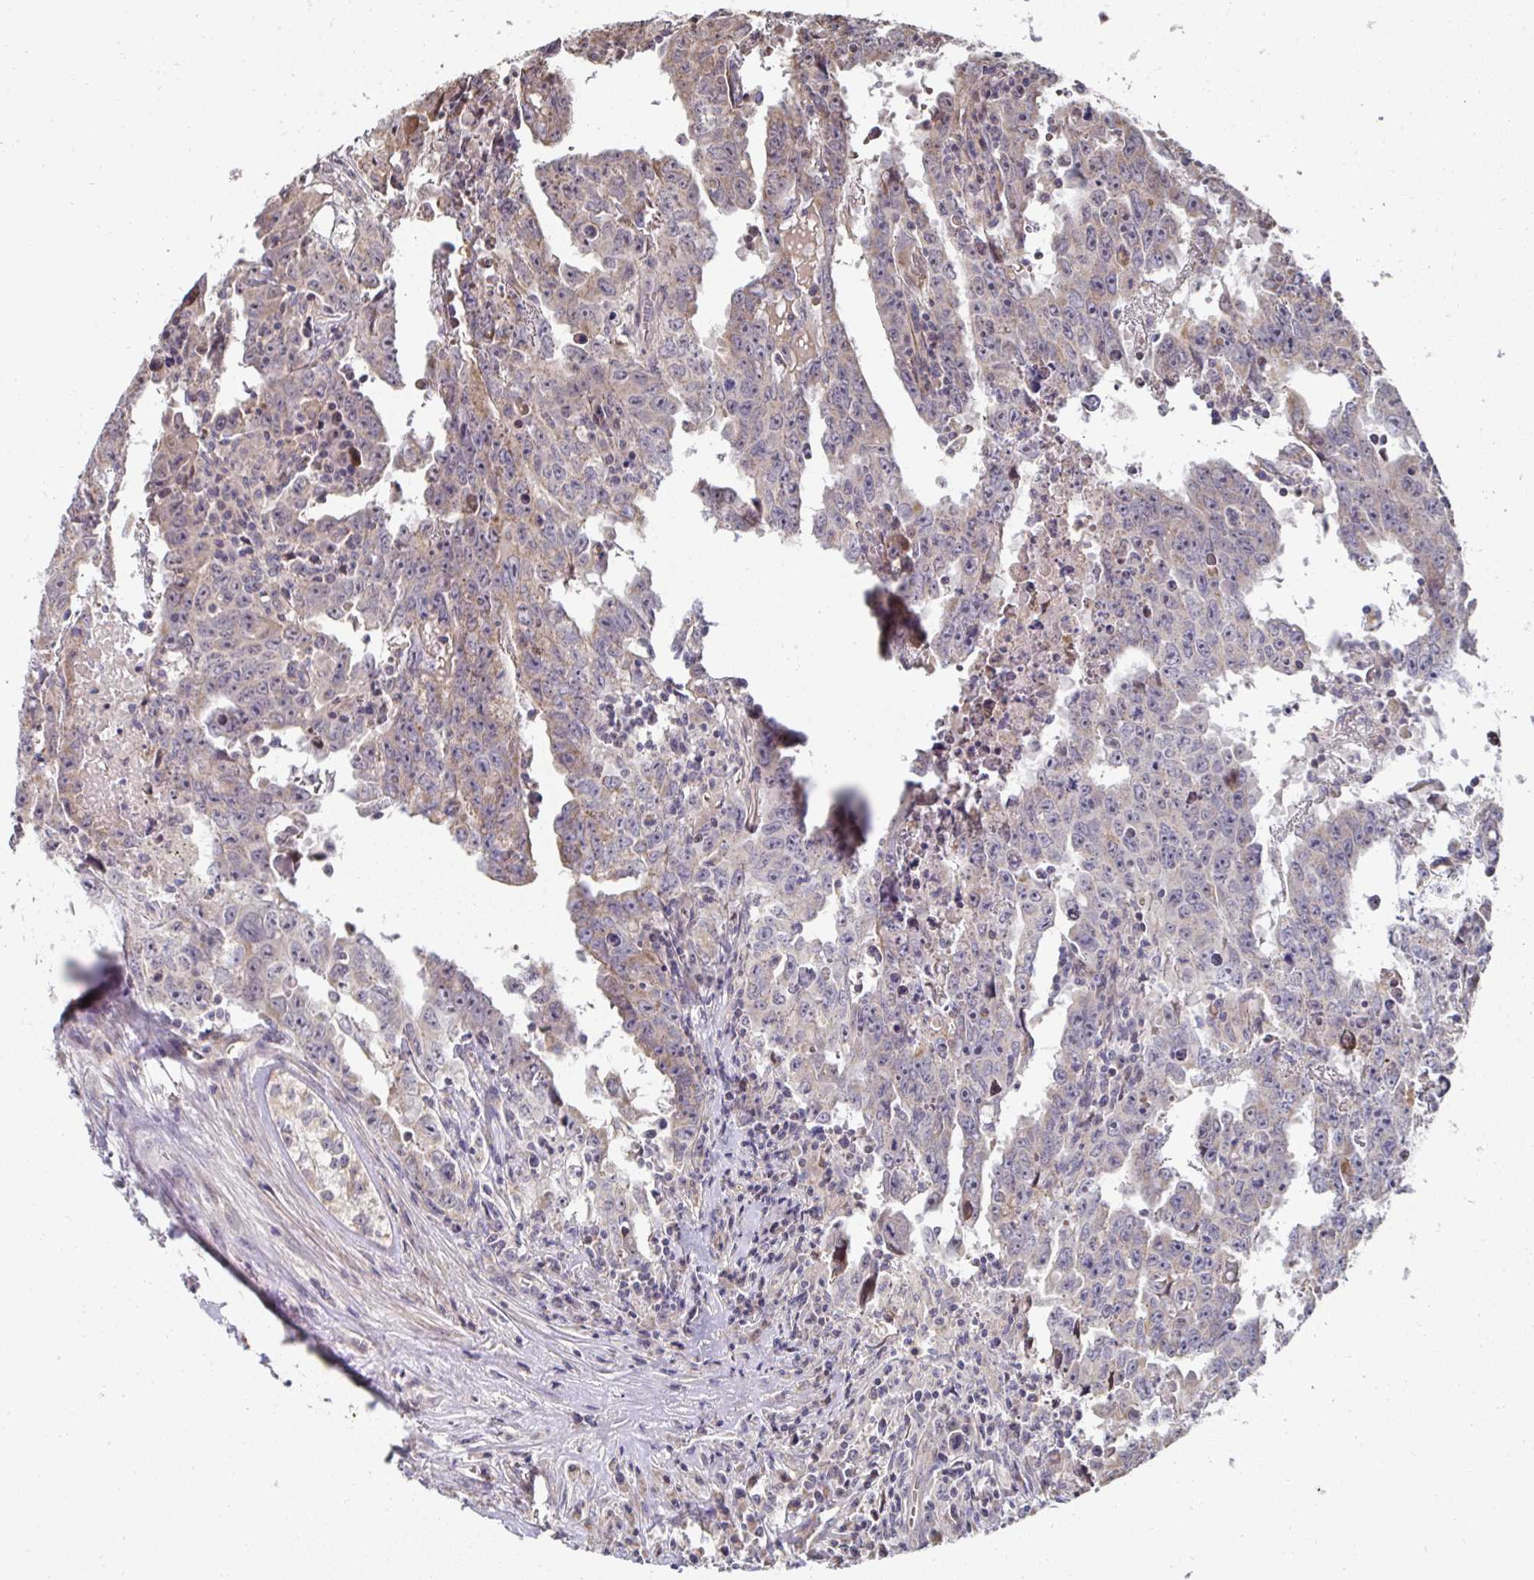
{"staining": {"intensity": "weak", "quantity": "25%-75%", "location": "cytoplasmic/membranous"}, "tissue": "testis cancer", "cell_type": "Tumor cells", "image_type": "cancer", "snomed": [{"axis": "morphology", "description": "Carcinoma, Embryonal, NOS"}, {"axis": "topography", "description": "Testis"}], "caption": "Immunohistochemical staining of testis embryonal carcinoma shows low levels of weak cytoplasmic/membranous positivity in about 25%-75% of tumor cells. The protein is stained brown, and the nuclei are stained in blue (DAB IHC with brightfield microscopy, high magnification).", "gene": "AGTPBP1", "patient": {"sex": "male", "age": 22}}